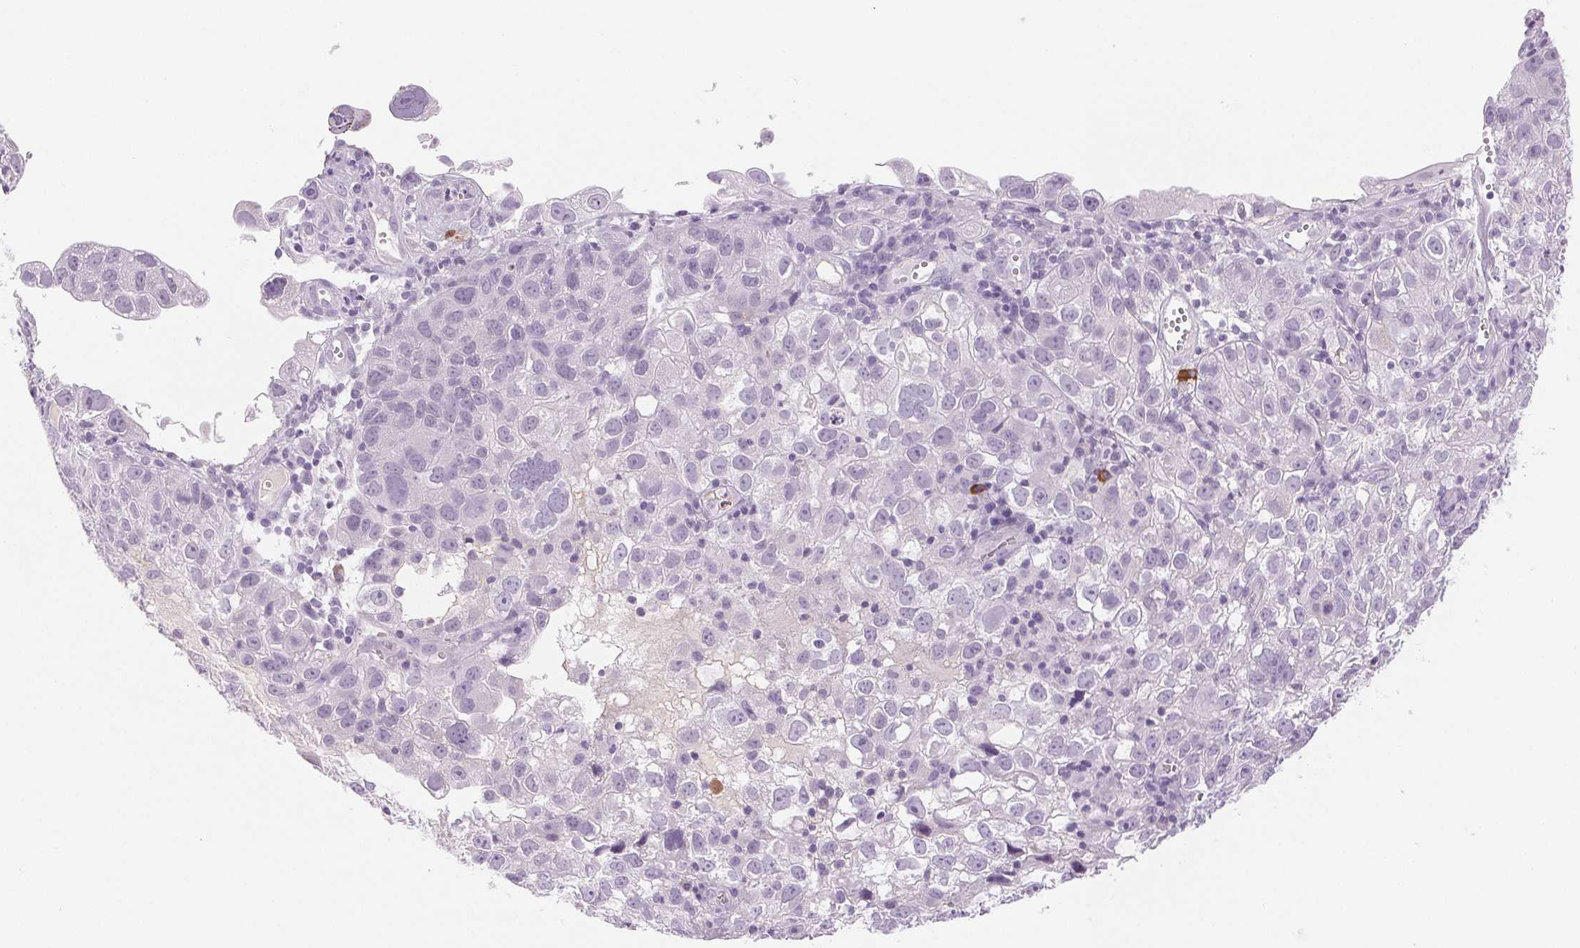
{"staining": {"intensity": "negative", "quantity": "none", "location": "none"}, "tissue": "cervical cancer", "cell_type": "Tumor cells", "image_type": "cancer", "snomed": [{"axis": "morphology", "description": "Squamous cell carcinoma, NOS"}, {"axis": "topography", "description": "Cervix"}], "caption": "This micrograph is of cervical cancer (squamous cell carcinoma) stained with immunohistochemistry to label a protein in brown with the nuclei are counter-stained blue. There is no expression in tumor cells.", "gene": "IFIT1B", "patient": {"sex": "female", "age": 55}}